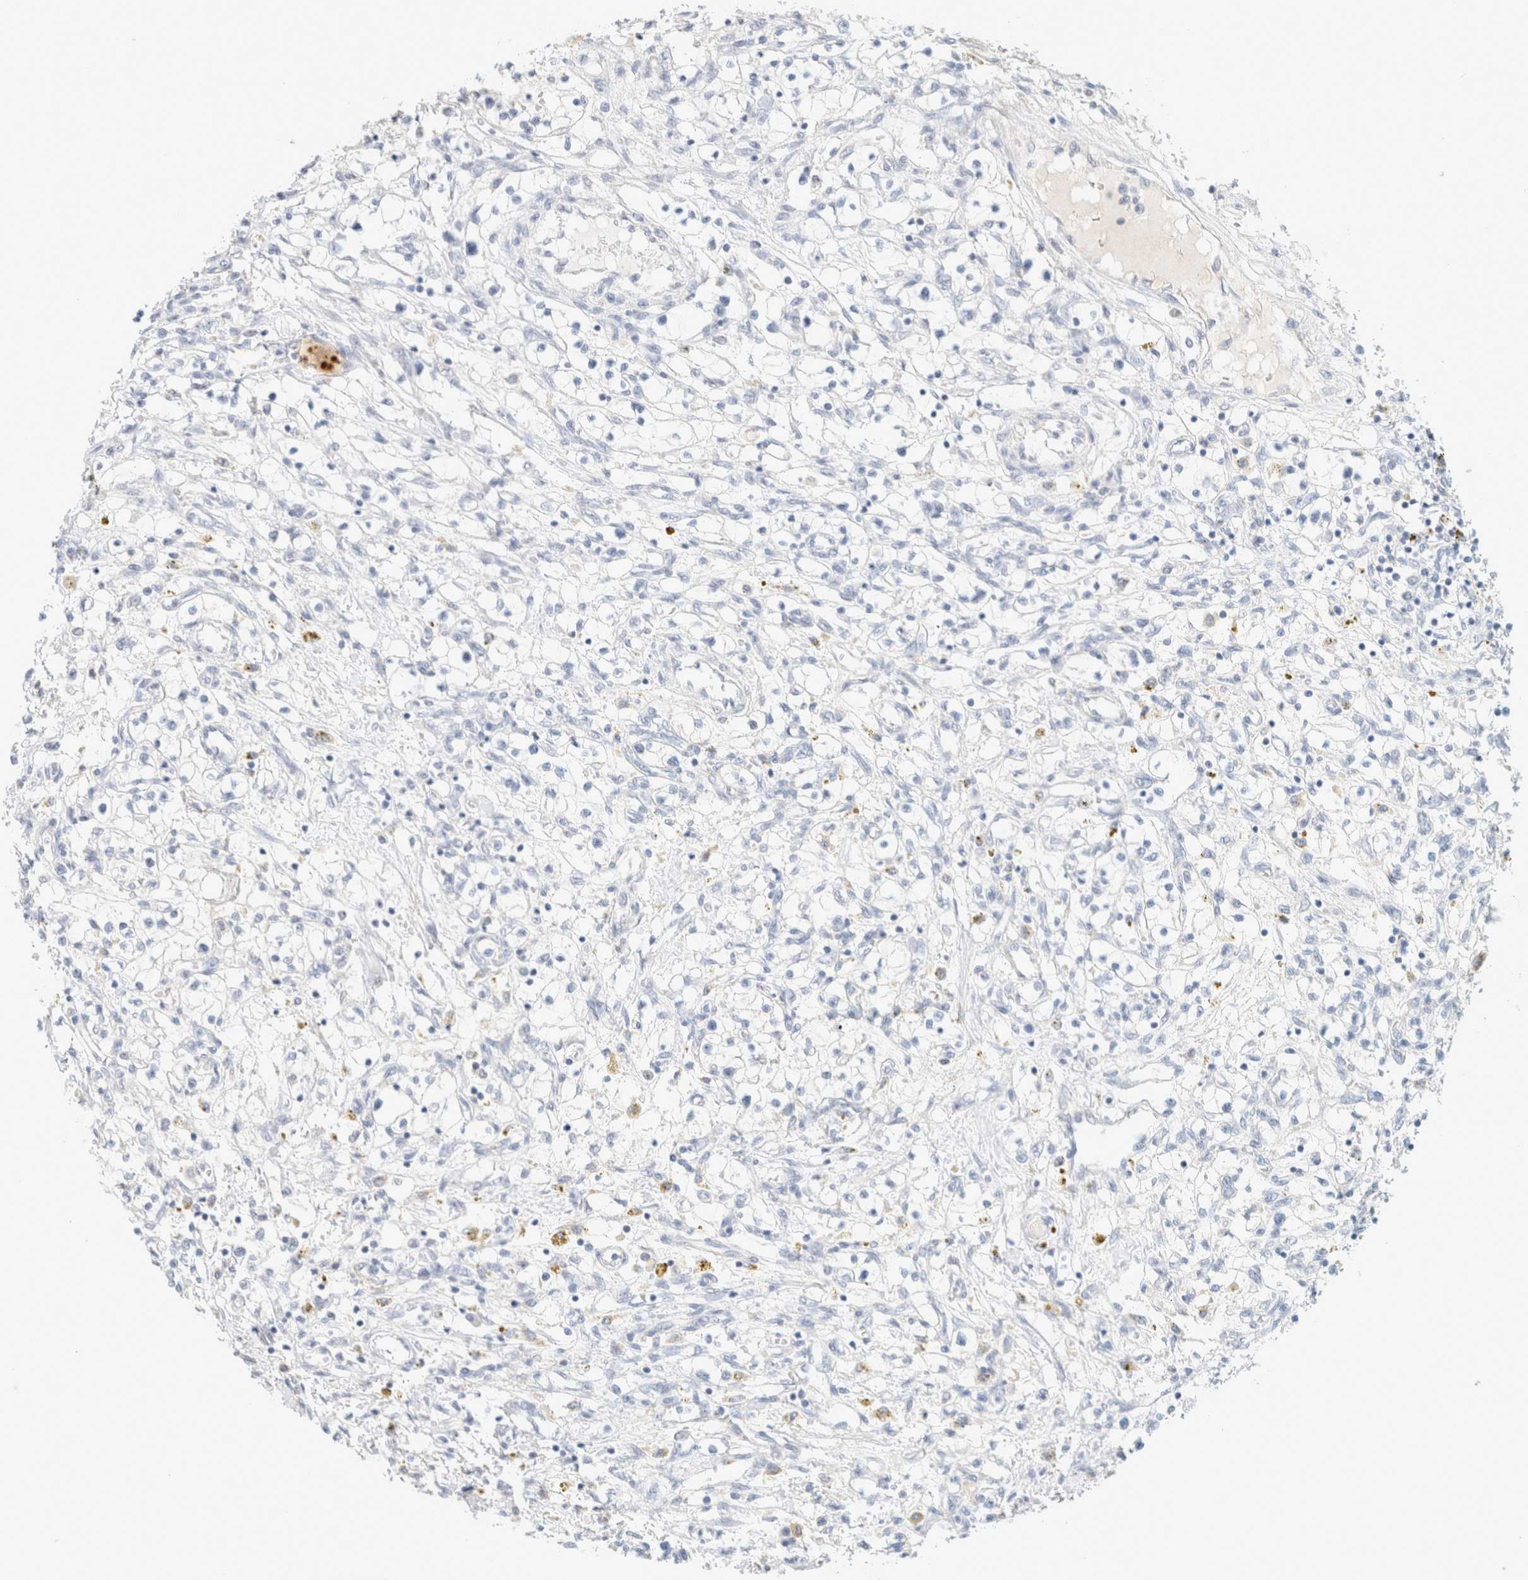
{"staining": {"intensity": "negative", "quantity": "none", "location": "none"}, "tissue": "renal cancer", "cell_type": "Tumor cells", "image_type": "cancer", "snomed": [{"axis": "morphology", "description": "Adenocarcinoma, NOS"}, {"axis": "topography", "description": "Kidney"}], "caption": "A high-resolution photomicrograph shows immunohistochemistry (IHC) staining of adenocarcinoma (renal), which shows no significant expression in tumor cells. The staining was performed using DAB to visualize the protein expression in brown, while the nuclei were stained in blue with hematoxylin (Magnification: 20x).", "gene": "HEXD", "patient": {"sex": "male", "age": 68}}